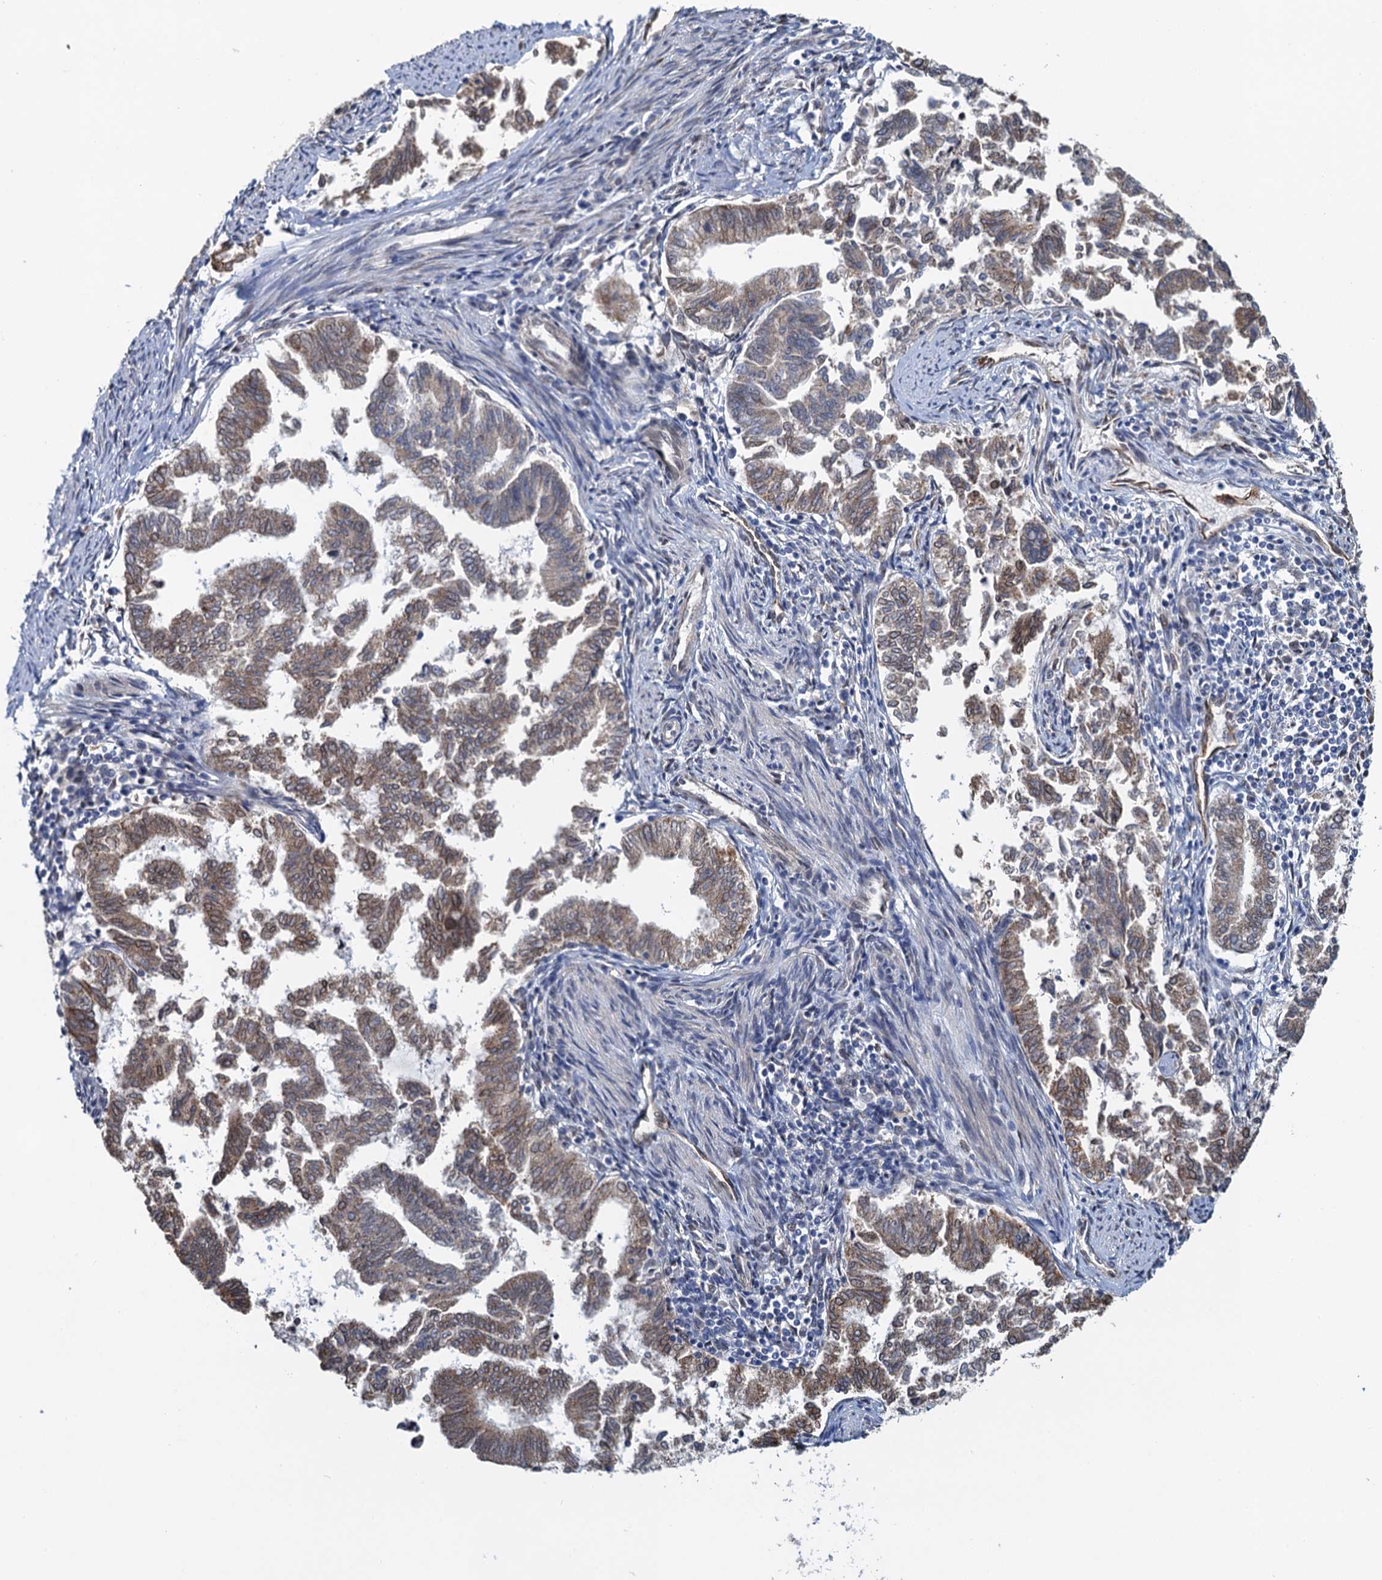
{"staining": {"intensity": "moderate", "quantity": "25%-75%", "location": "cytoplasmic/membranous"}, "tissue": "endometrial cancer", "cell_type": "Tumor cells", "image_type": "cancer", "snomed": [{"axis": "morphology", "description": "Adenocarcinoma, NOS"}, {"axis": "topography", "description": "Endometrium"}], "caption": "Endometrial cancer (adenocarcinoma) tissue demonstrates moderate cytoplasmic/membranous staining in about 25%-75% of tumor cells, visualized by immunohistochemistry.", "gene": "EVX2", "patient": {"sex": "female", "age": 79}}